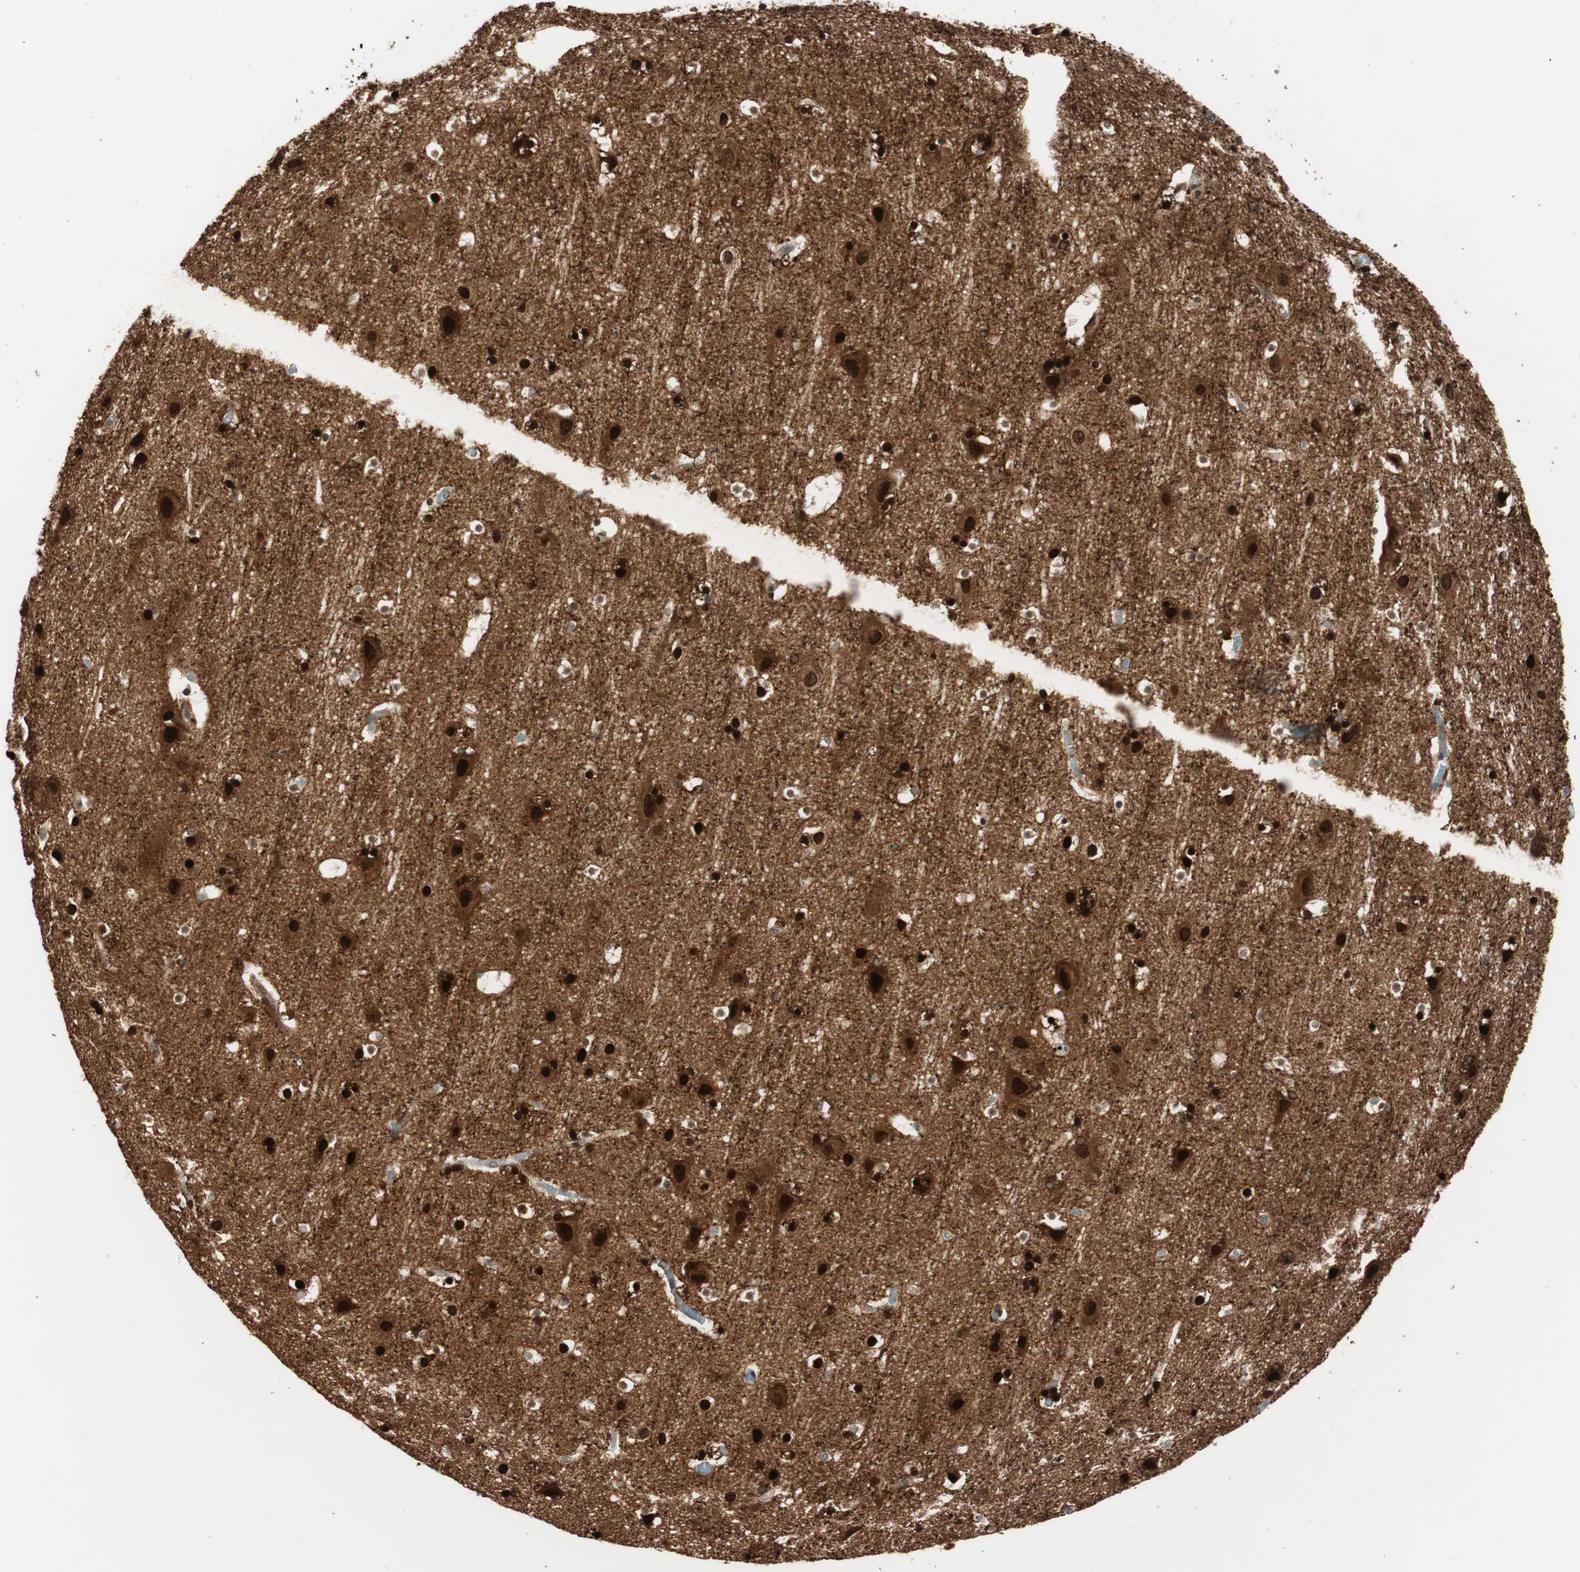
{"staining": {"intensity": "moderate", "quantity": ">75%", "location": "cytoplasmic/membranous"}, "tissue": "cerebral cortex", "cell_type": "Endothelial cells", "image_type": "normal", "snomed": [{"axis": "morphology", "description": "Normal tissue, NOS"}, {"axis": "topography", "description": "Cerebral cortex"}], "caption": "Endothelial cells reveal medium levels of moderate cytoplasmic/membranous staining in approximately >75% of cells in normal human cerebral cortex.", "gene": "BIN1", "patient": {"sex": "male", "age": 45}}